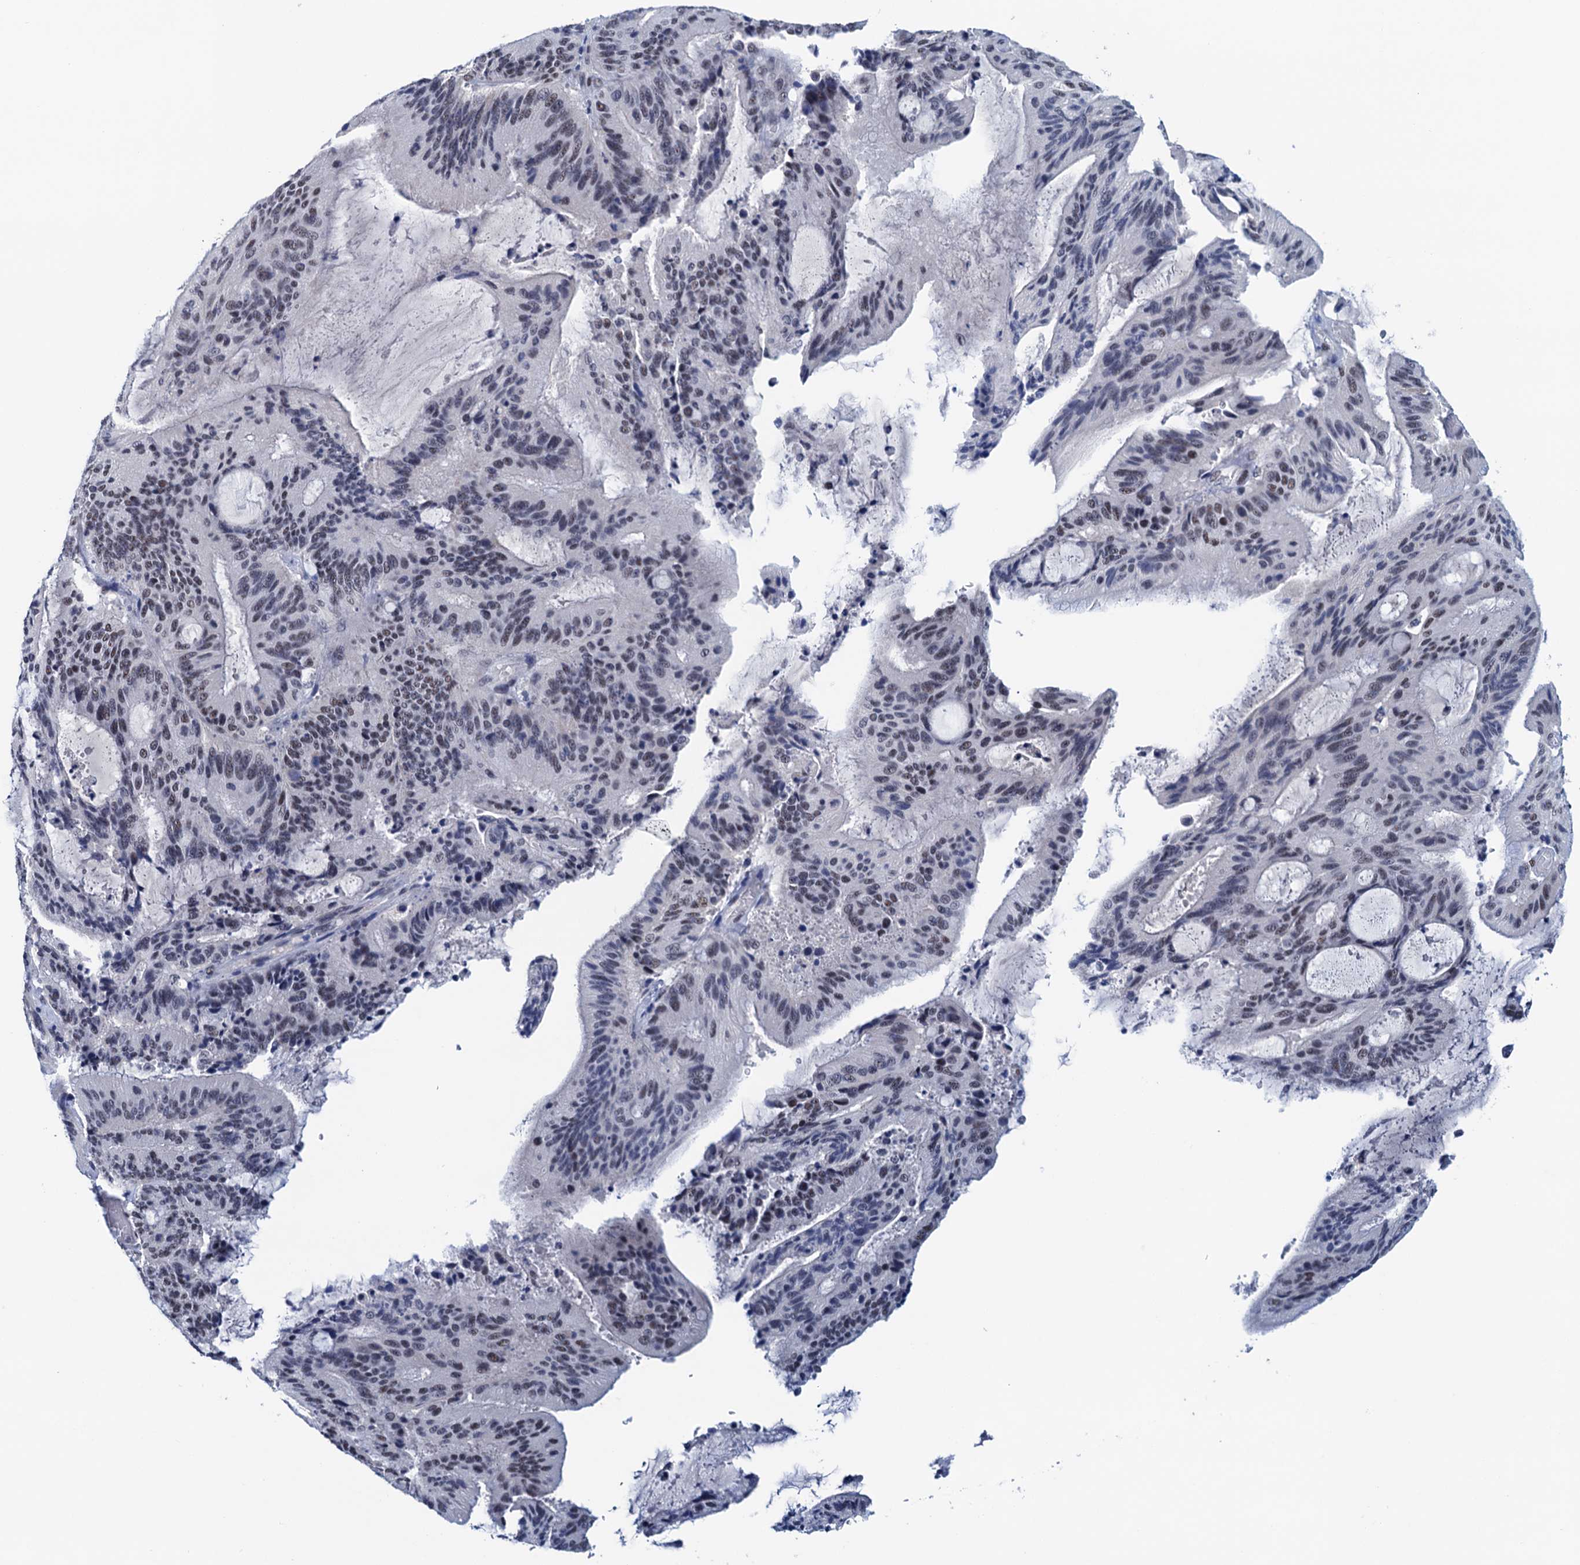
{"staining": {"intensity": "weak", "quantity": "<25%", "location": "nuclear"}, "tissue": "liver cancer", "cell_type": "Tumor cells", "image_type": "cancer", "snomed": [{"axis": "morphology", "description": "Normal tissue, NOS"}, {"axis": "morphology", "description": "Cholangiocarcinoma"}, {"axis": "topography", "description": "Liver"}, {"axis": "topography", "description": "Peripheral nerve tissue"}], "caption": "This micrograph is of liver cancer (cholangiocarcinoma) stained with immunohistochemistry to label a protein in brown with the nuclei are counter-stained blue. There is no staining in tumor cells.", "gene": "FNBP4", "patient": {"sex": "female", "age": 73}}